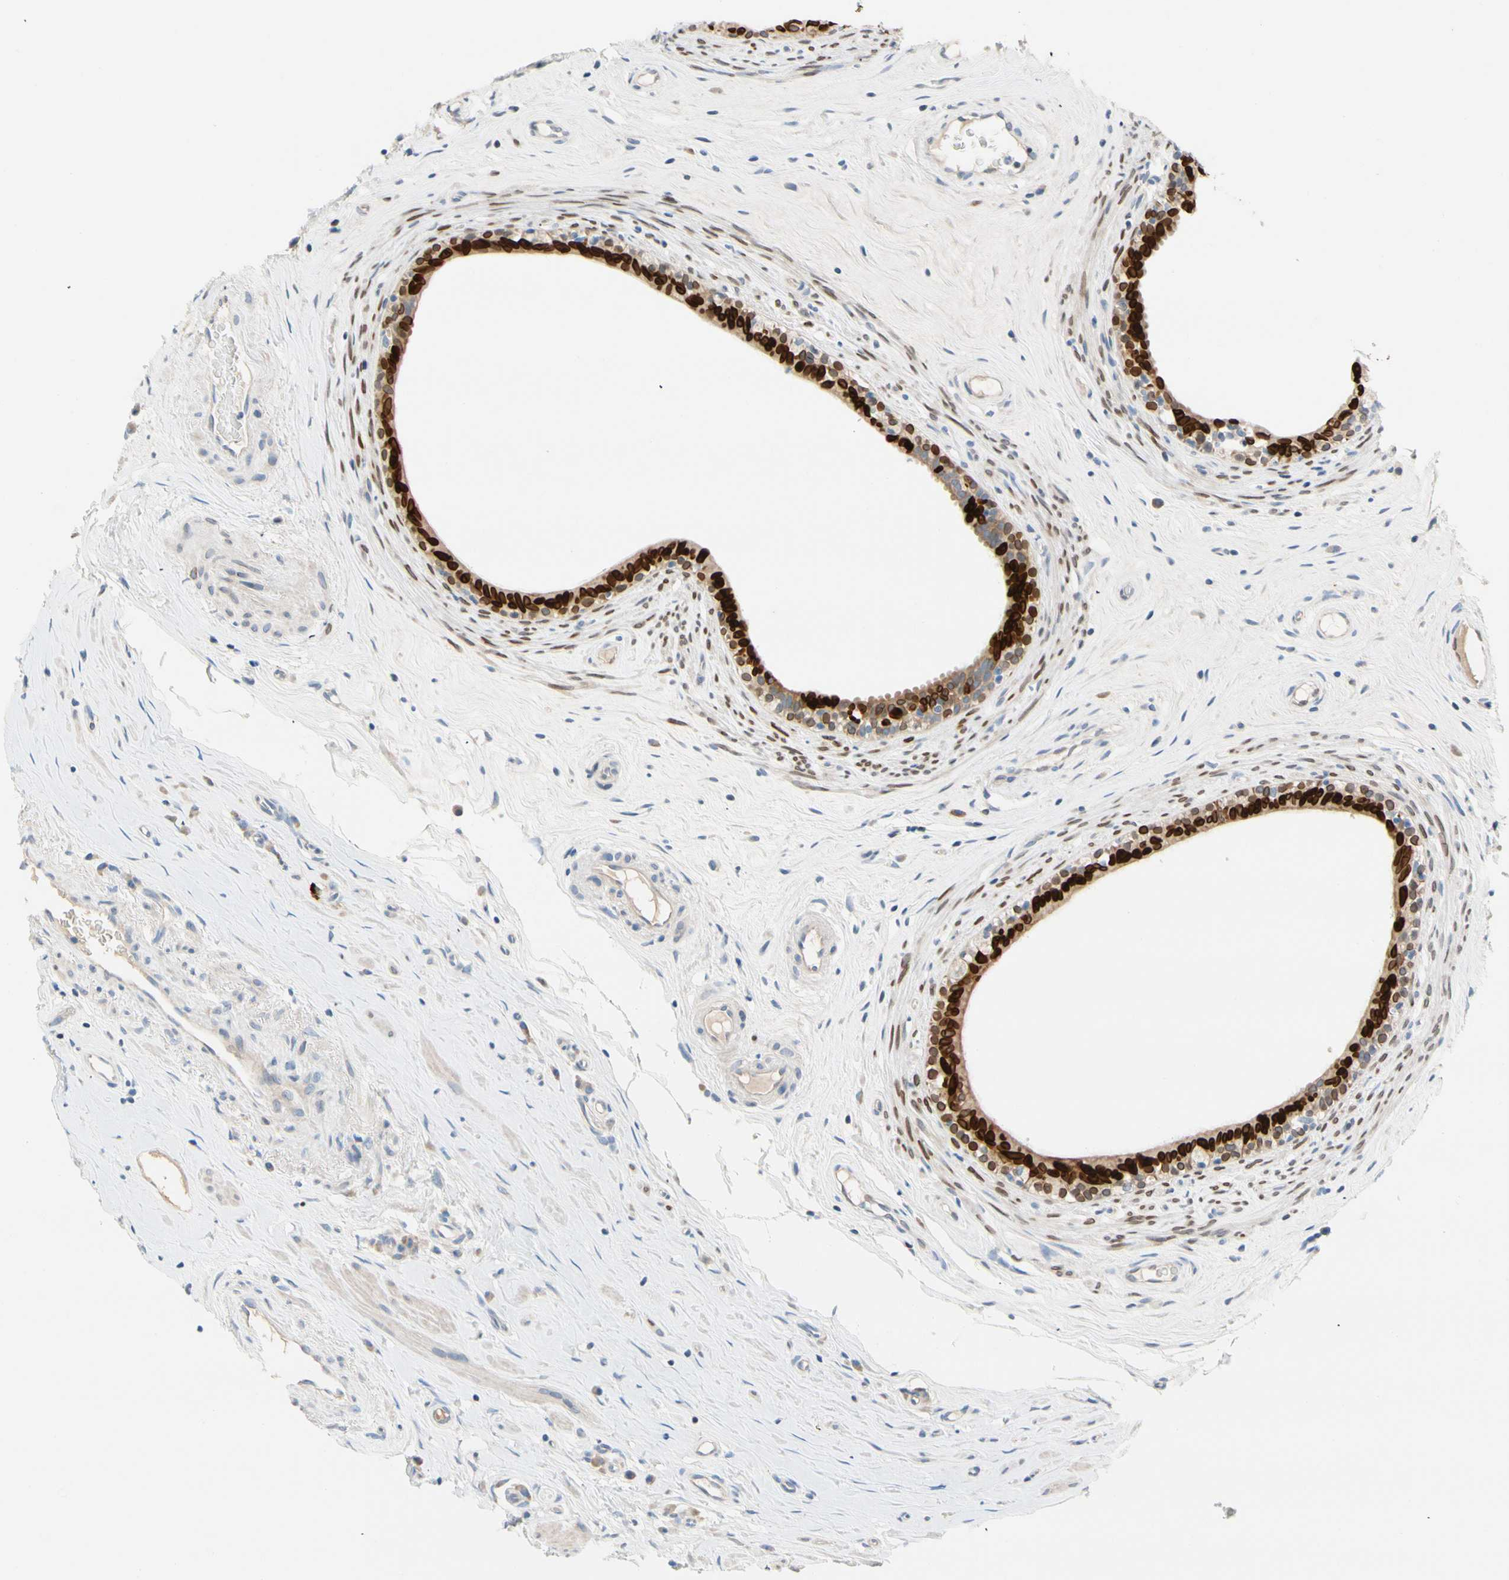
{"staining": {"intensity": "strong", "quantity": ">75%", "location": "cytoplasmic/membranous,nuclear"}, "tissue": "epididymis", "cell_type": "Glandular cells", "image_type": "normal", "snomed": [{"axis": "morphology", "description": "Normal tissue, NOS"}, {"axis": "morphology", "description": "Inflammation, NOS"}, {"axis": "topography", "description": "Epididymis"}], "caption": "Protein staining exhibits strong cytoplasmic/membranous,nuclear positivity in about >75% of glandular cells in benign epididymis.", "gene": "ZNF132", "patient": {"sex": "male", "age": 84}}